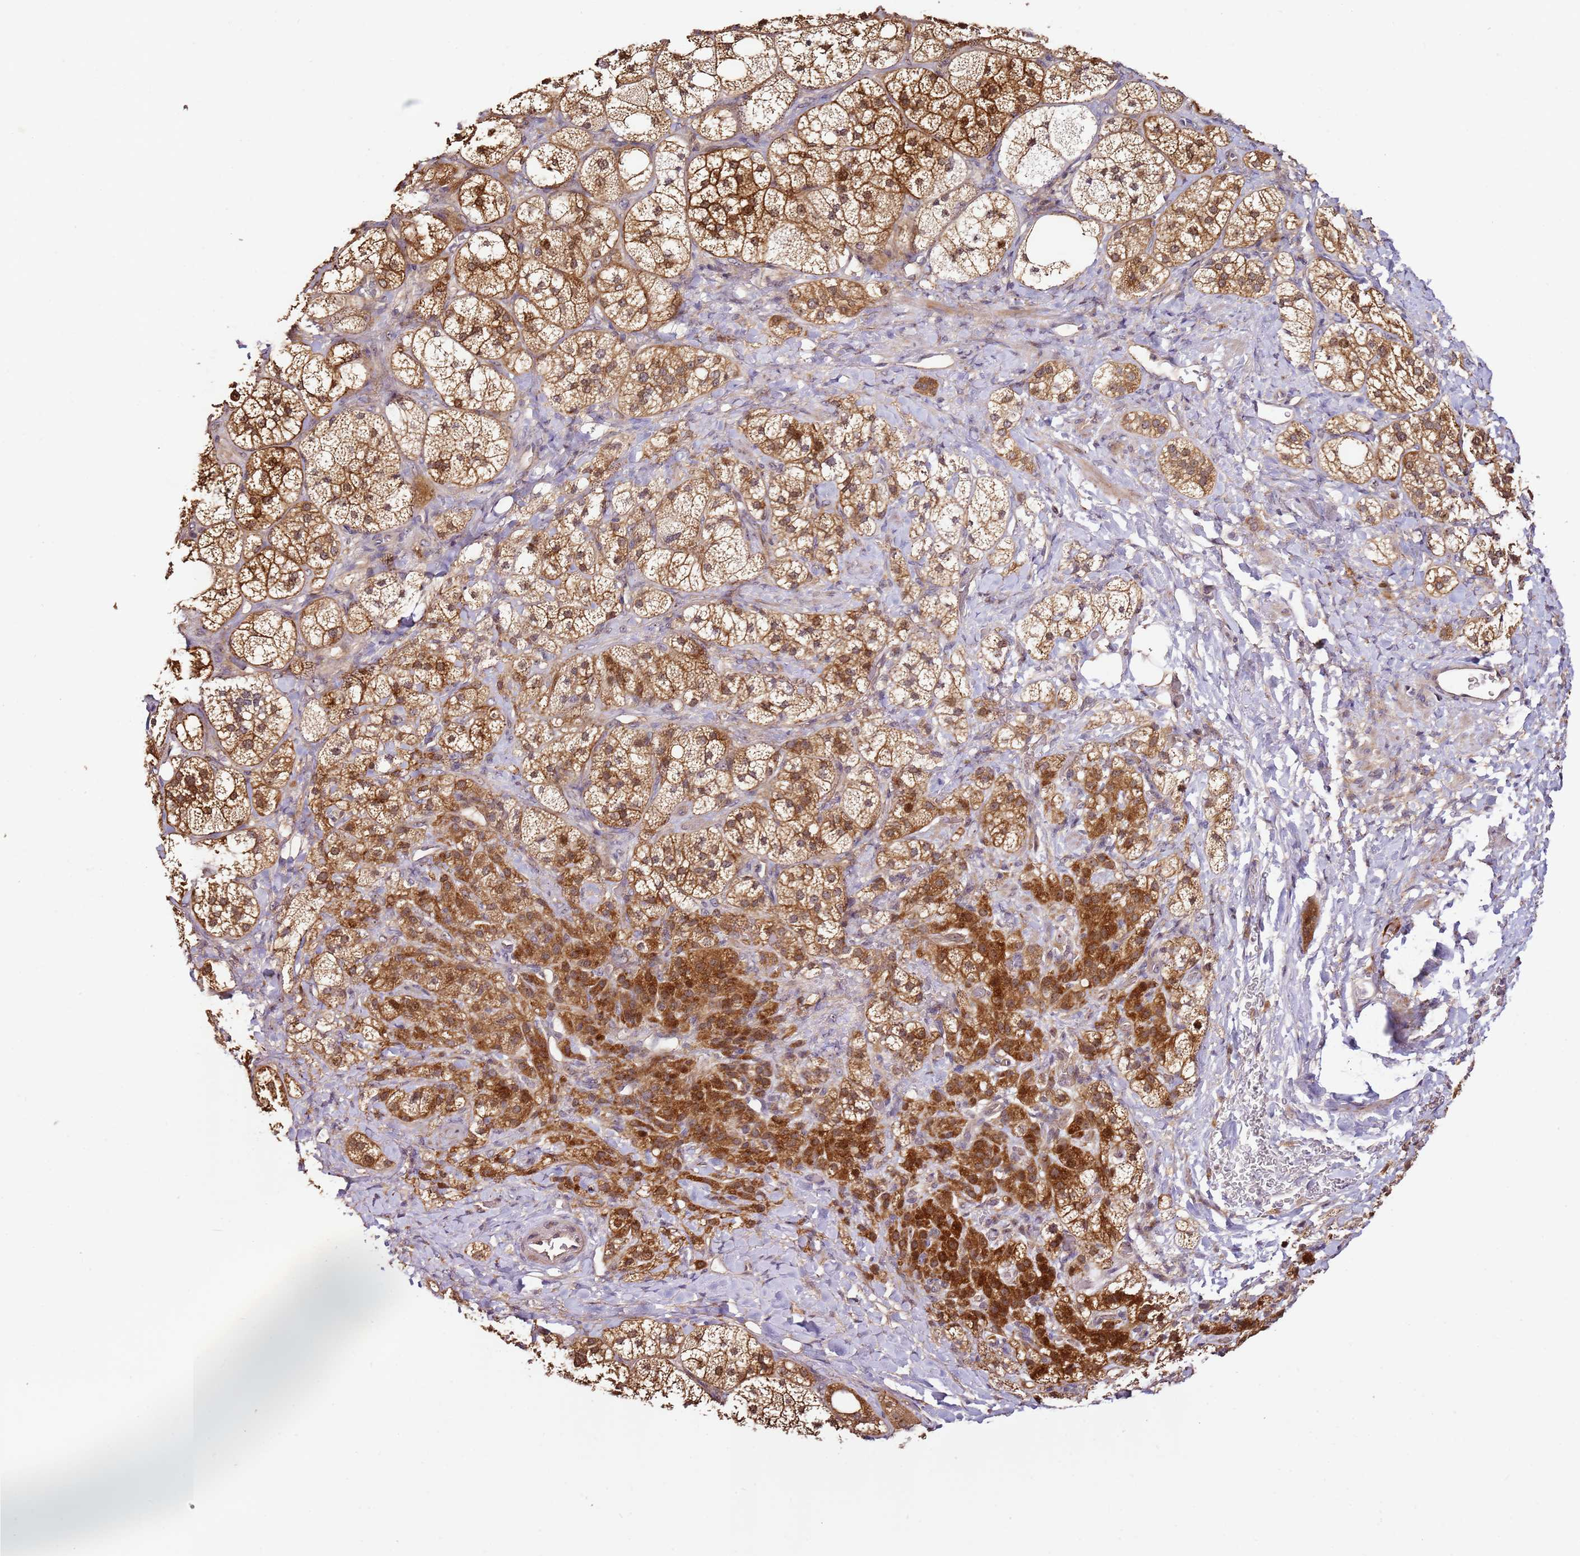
{"staining": {"intensity": "strong", "quantity": ">75%", "location": "cytoplasmic/membranous"}, "tissue": "adrenal gland", "cell_type": "Glandular cells", "image_type": "normal", "snomed": [{"axis": "morphology", "description": "Normal tissue, NOS"}, {"axis": "topography", "description": "Adrenal gland"}], "caption": "Strong cytoplasmic/membranous protein staining is appreciated in approximately >75% of glandular cells in adrenal gland.", "gene": "DDX27", "patient": {"sex": "male", "age": 61}}